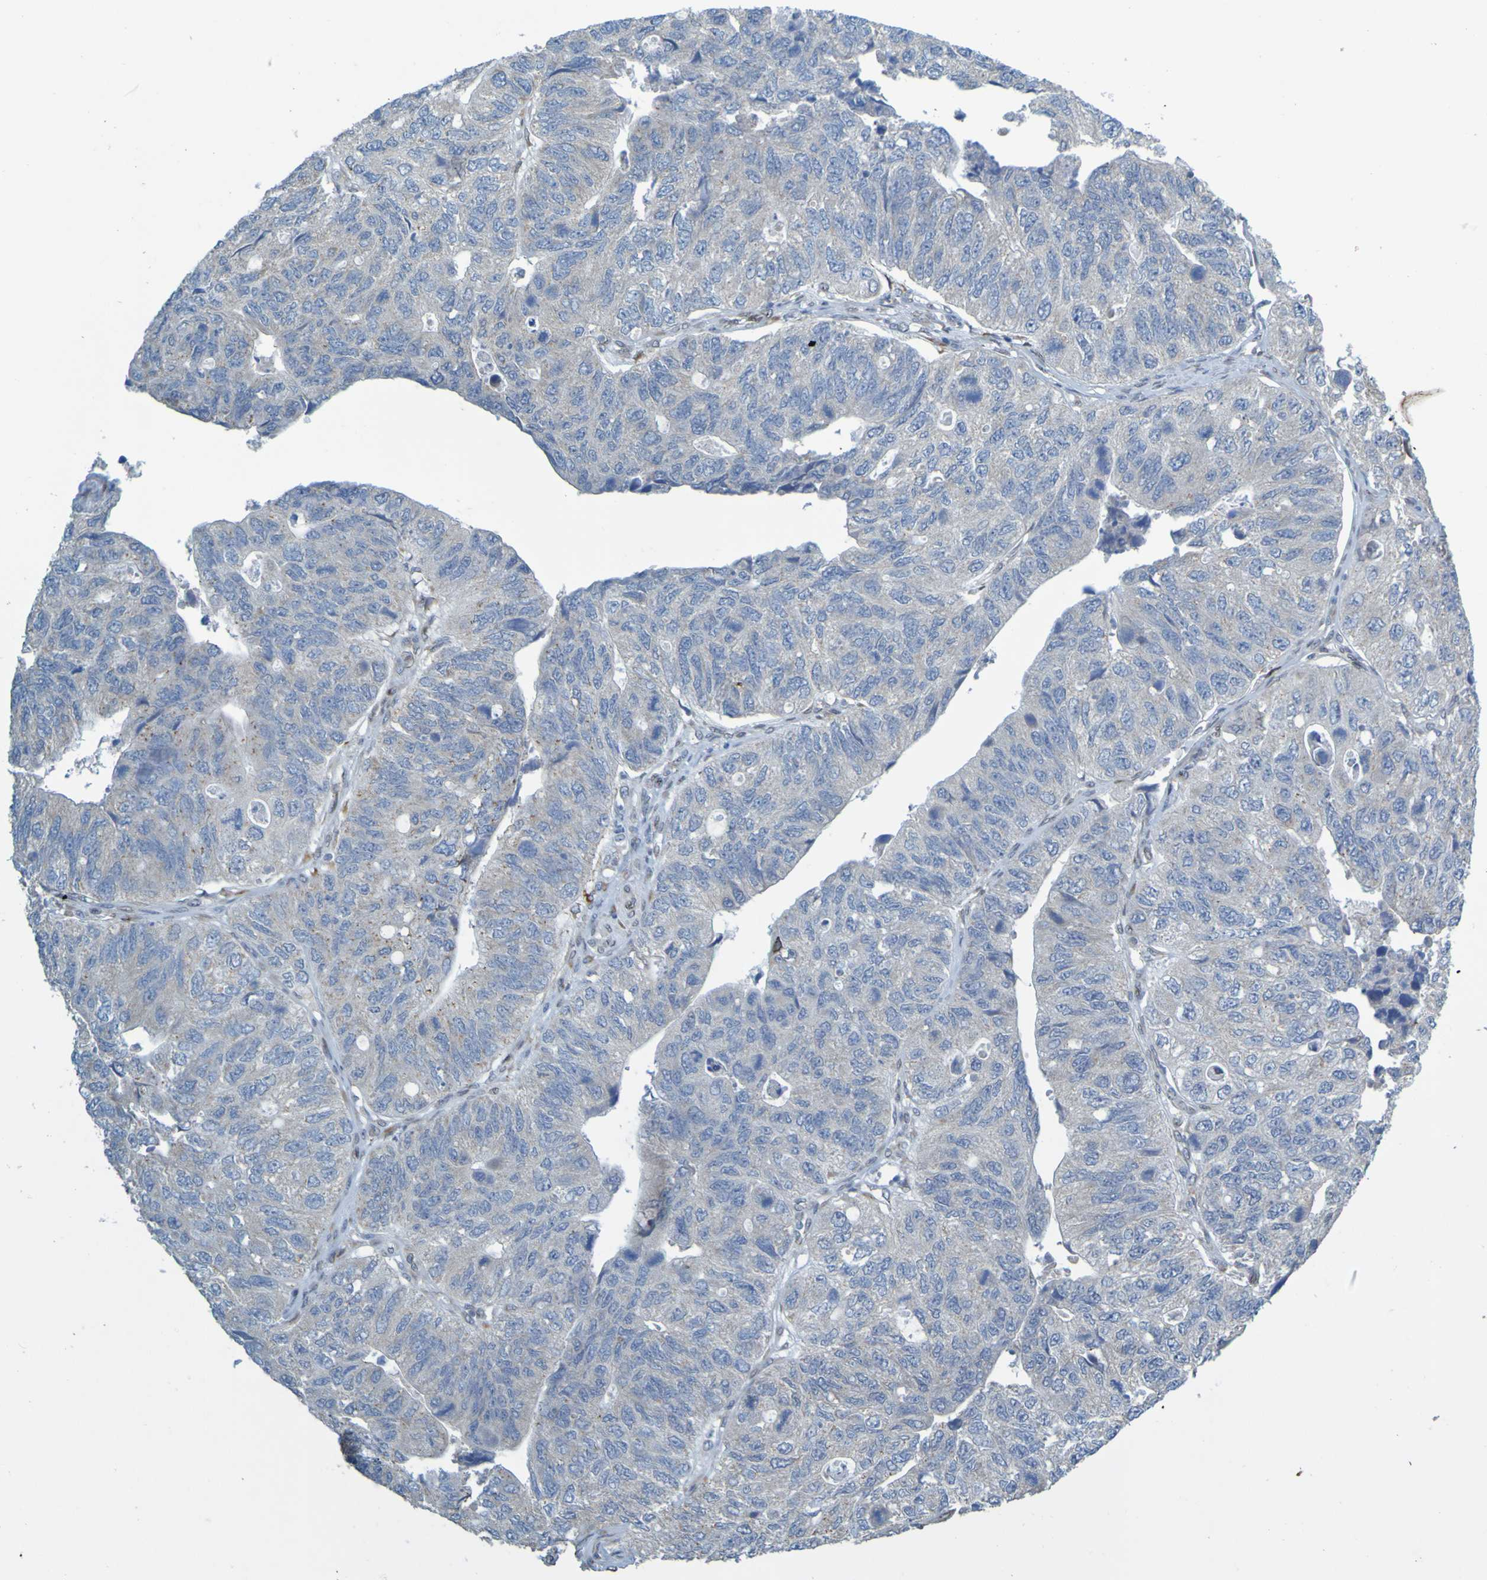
{"staining": {"intensity": "weak", "quantity": "<25%", "location": "cytoplasmic/membranous"}, "tissue": "stomach cancer", "cell_type": "Tumor cells", "image_type": "cancer", "snomed": [{"axis": "morphology", "description": "Adenocarcinoma, NOS"}, {"axis": "topography", "description": "Stomach"}], "caption": "Tumor cells are negative for brown protein staining in stomach cancer.", "gene": "MAG", "patient": {"sex": "male", "age": 59}}